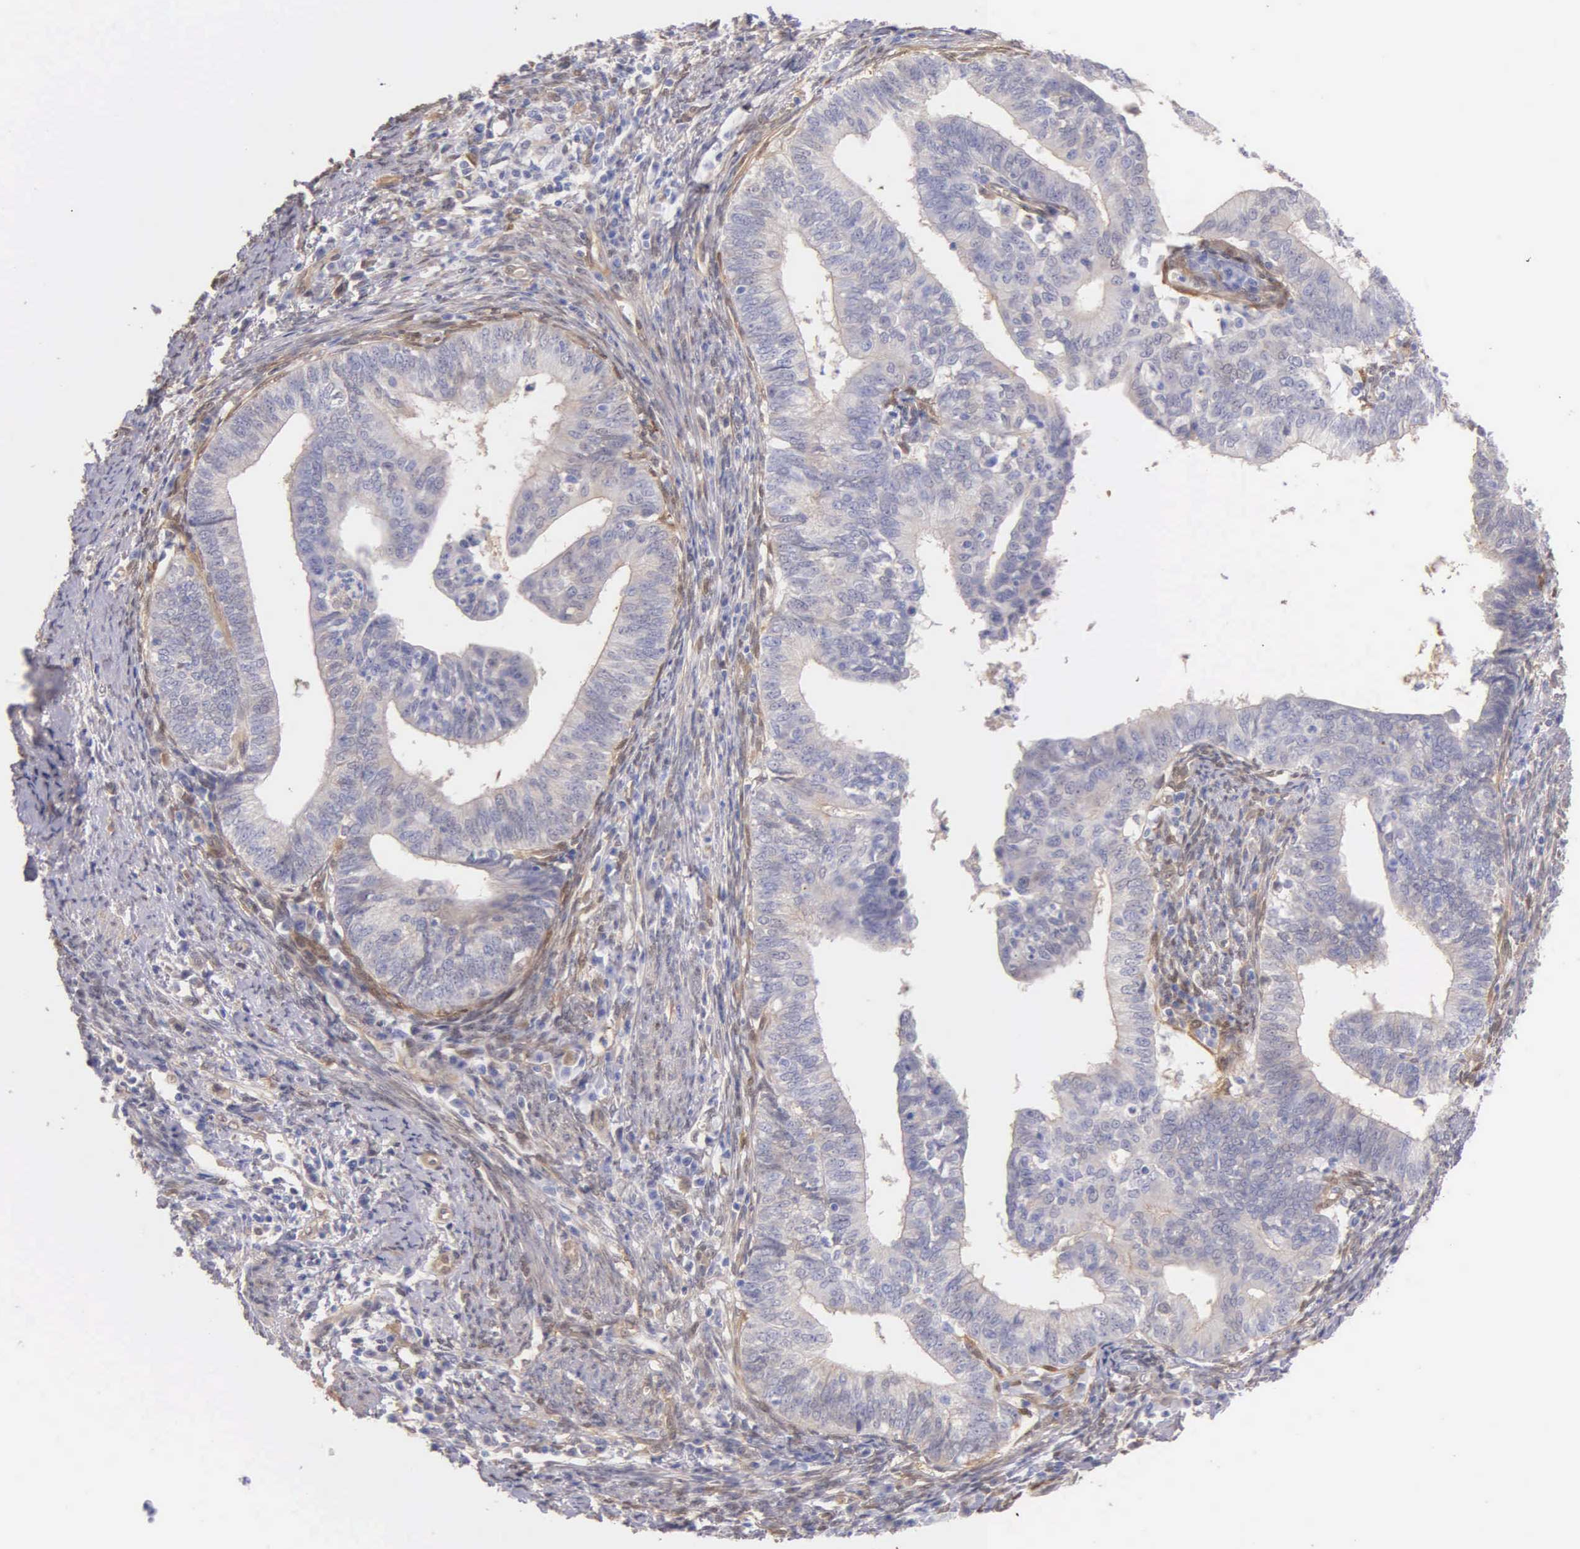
{"staining": {"intensity": "weak", "quantity": "<25%", "location": "cytoplasmic/membranous"}, "tissue": "endometrial cancer", "cell_type": "Tumor cells", "image_type": "cancer", "snomed": [{"axis": "morphology", "description": "Adenocarcinoma, NOS"}, {"axis": "topography", "description": "Endometrium"}], "caption": "Immunohistochemistry micrograph of endometrial adenocarcinoma stained for a protein (brown), which demonstrates no staining in tumor cells.", "gene": "GSTT2", "patient": {"sex": "female", "age": 66}}